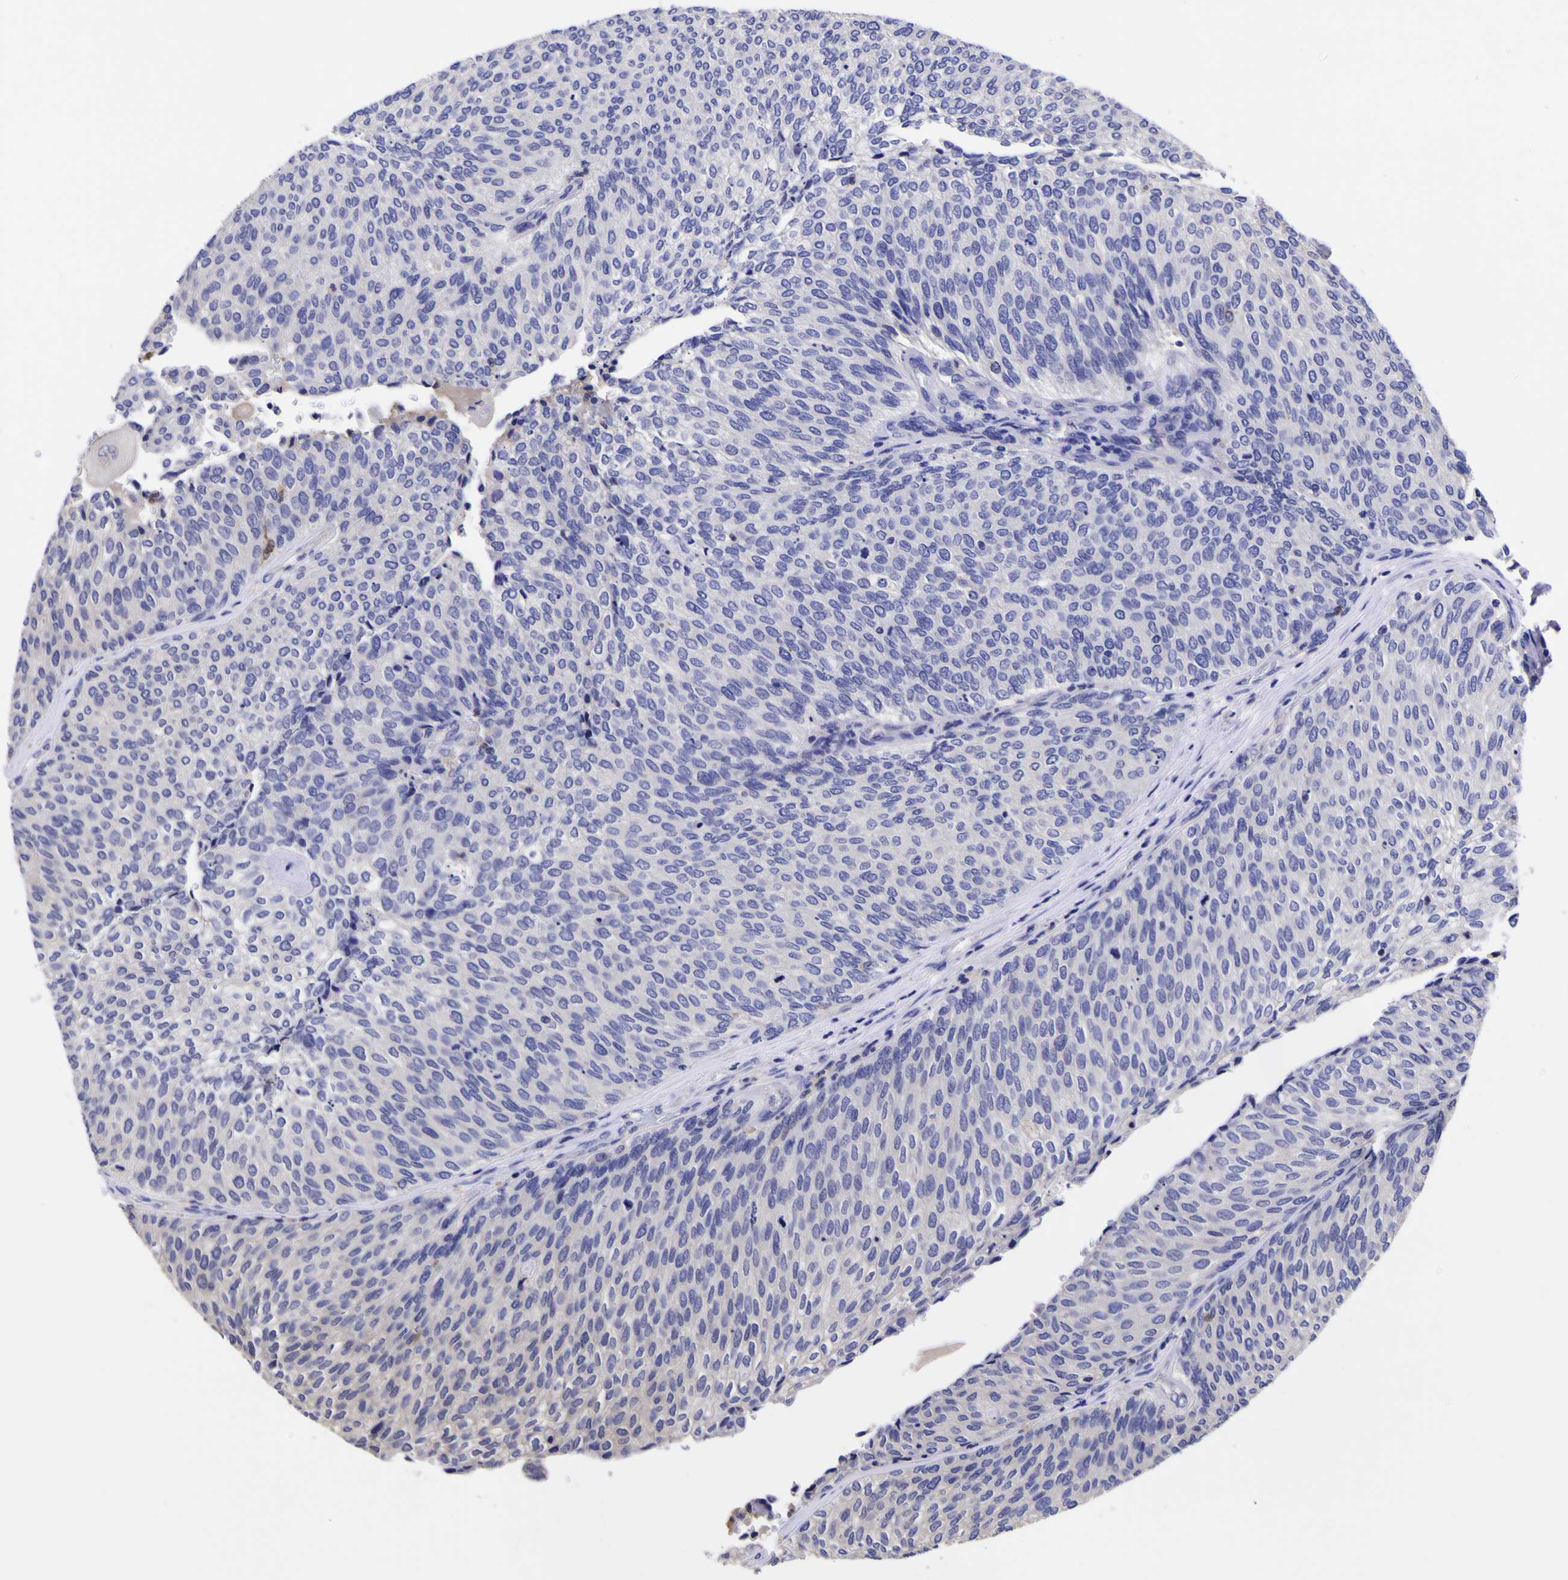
{"staining": {"intensity": "negative", "quantity": "none", "location": "none"}, "tissue": "urothelial cancer", "cell_type": "Tumor cells", "image_type": "cancer", "snomed": [{"axis": "morphology", "description": "Urothelial carcinoma, Low grade"}, {"axis": "topography", "description": "Urinary bladder"}], "caption": "A high-resolution photomicrograph shows immunohistochemistry (IHC) staining of low-grade urothelial carcinoma, which demonstrates no significant expression in tumor cells.", "gene": "MAPK14", "patient": {"sex": "female", "age": 79}}